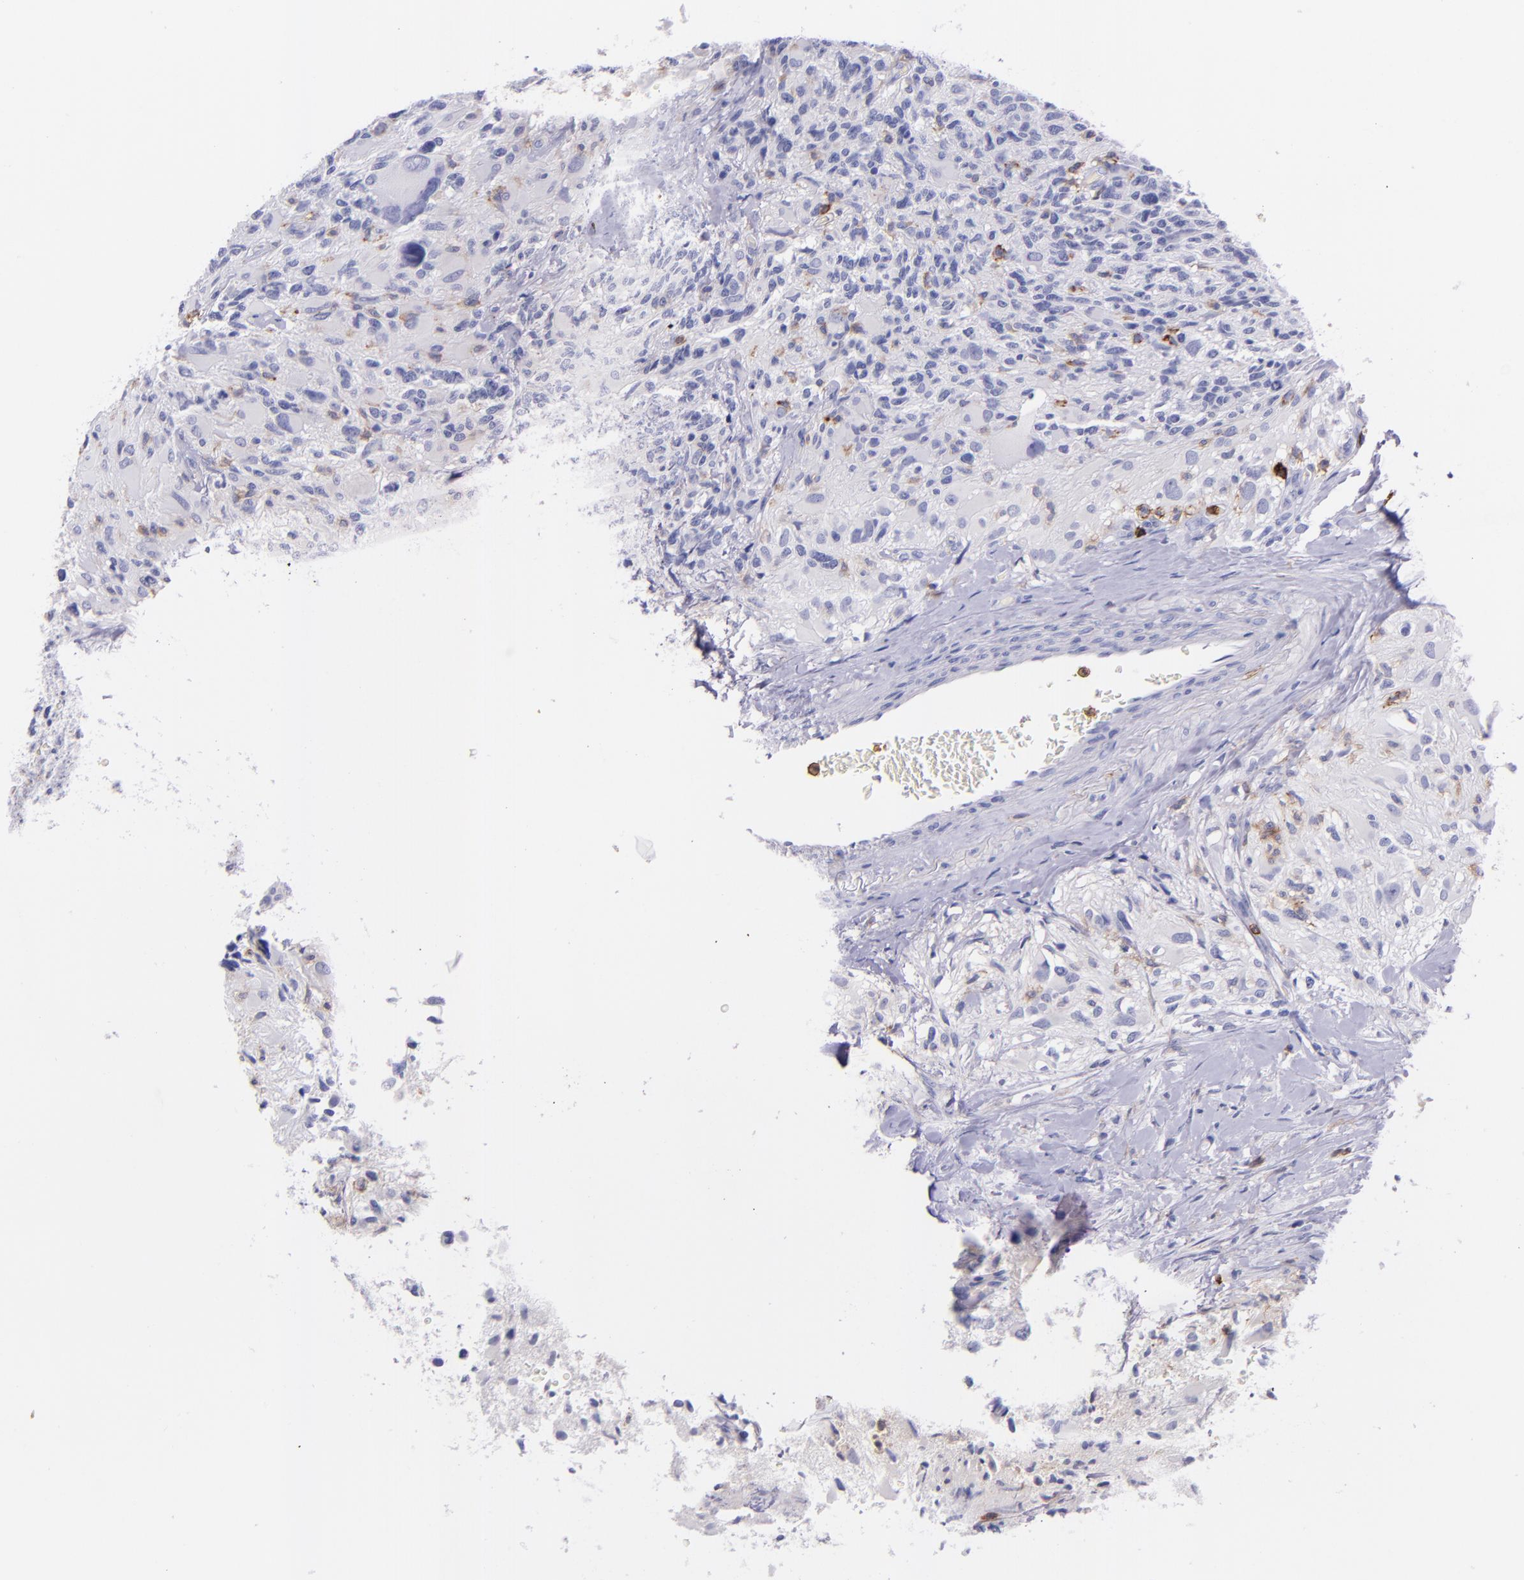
{"staining": {"intensity": "negative", "quantity": "none", "location": "none"}, "tissue": "glioma", "cell_type": "Tumor cells", "image_type": "cancer", "snomed": [{"axis": "morphology", "description": "Glioma, malignant, High grade"}, {"axis": "topography", "description": "Brain"}], "caption": "Tumor cells are negative for protein expression in human malignant glioma (high-grade). (Brightfield microscopy of DAB (3,3'-diaminobenzidine) immunohistochemistry at high magnification).", "gene": "SPN", "patient": {"sex": "male", "age": 69}}